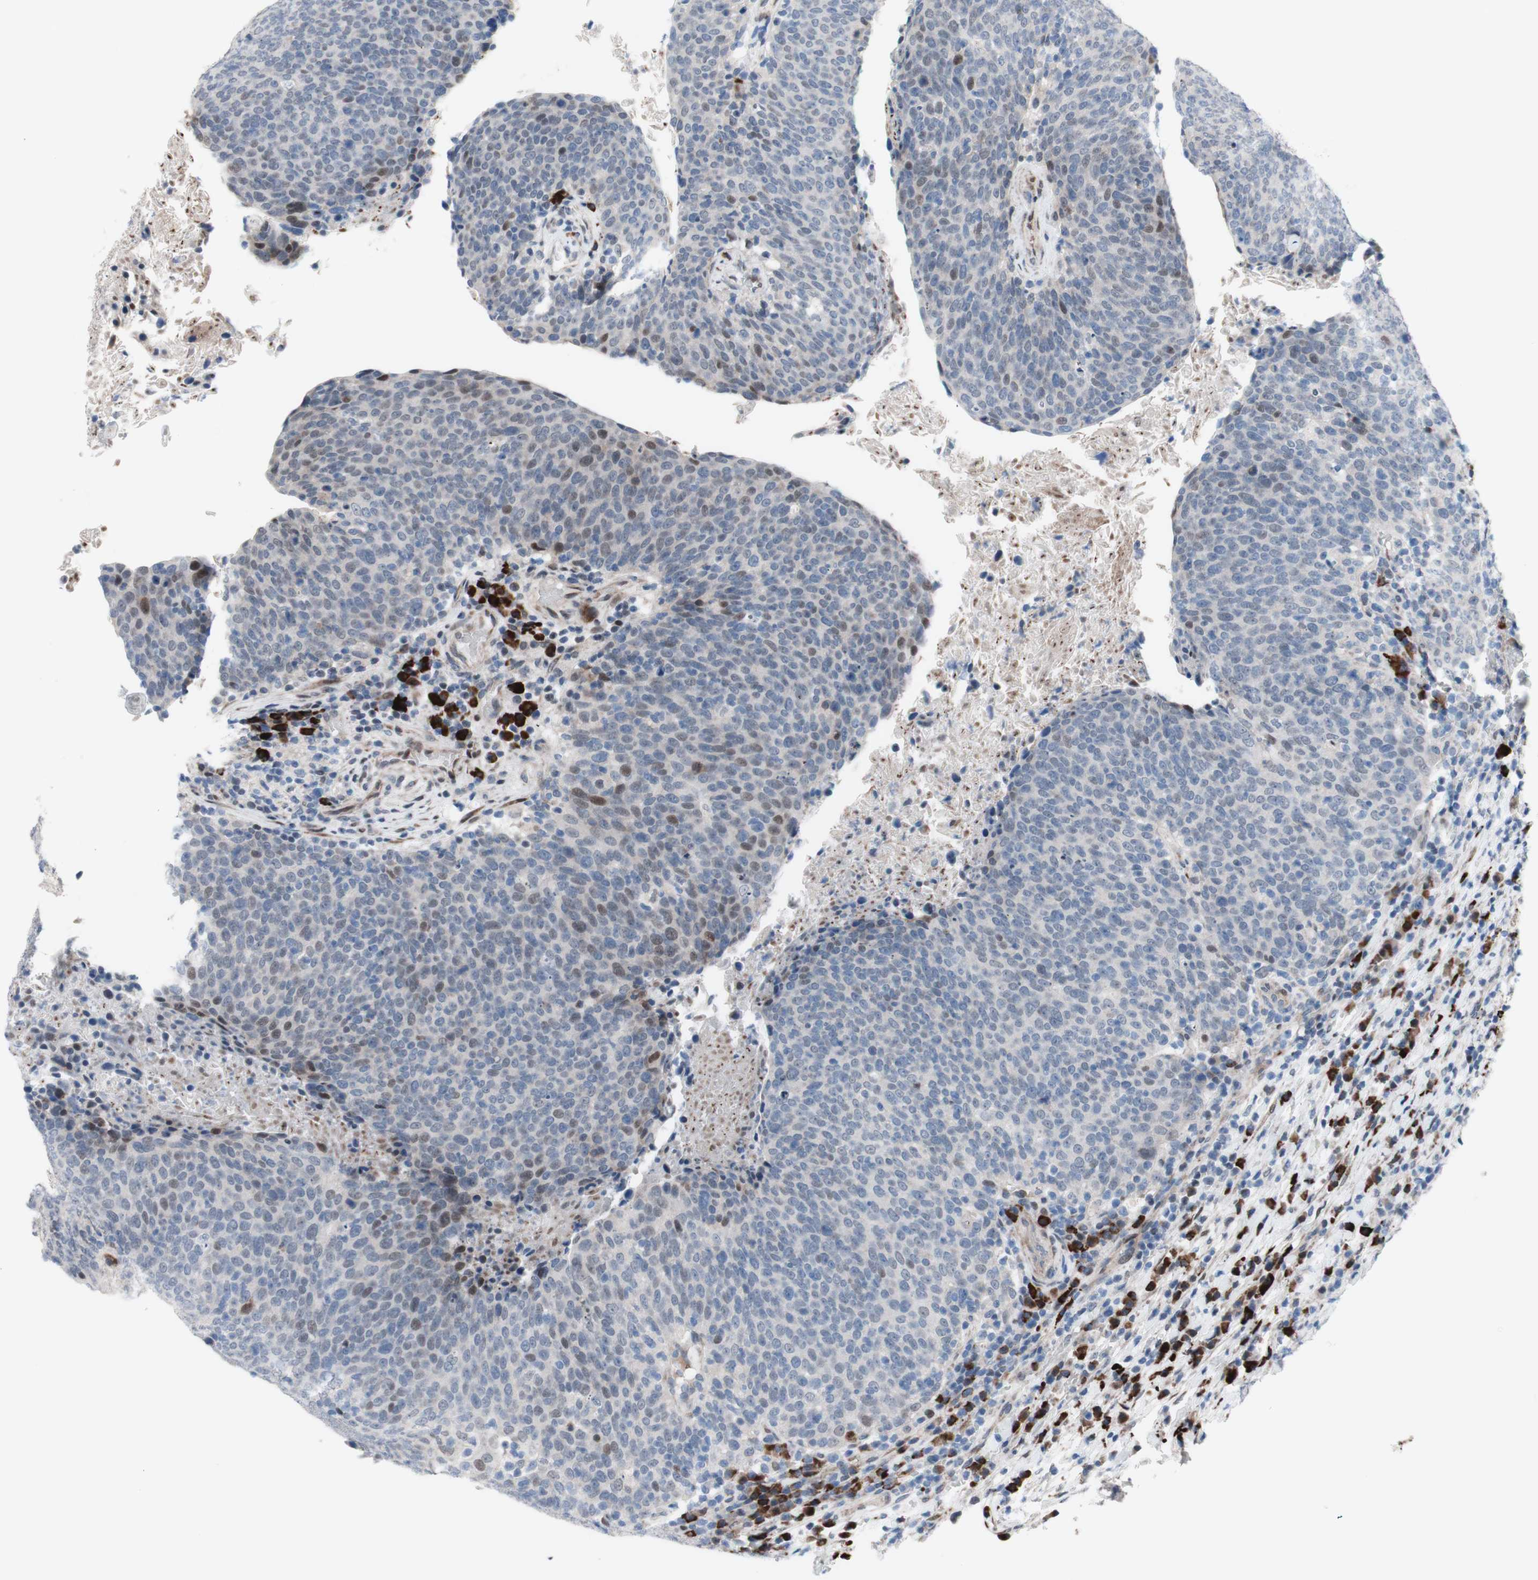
{"staining": {"intensity": "weak", "quantity": "<25%", "location": "nuclear"}, "tissue": "head and neck cancer", "cell_type": "Tumor cells", "image_type": "cancer", "snomed": [{"axis": "morphology", "description": "Squamous cell carcinoma, NOS"}, {"axis": "morphology", "description": "Squamous cell carcinoma, metastatic, NOS"}, {"axis": "topography", "description": "Lymph node"}, {"axis": "topography", "description": "Head-Neck"}], "caption": "Human head and neck squamous cell carcinoma stained for a protein using IHC shows no expression in tumor cells.", "gene": "PHTF2", "patient": {"sex": "male", "age": 62}}